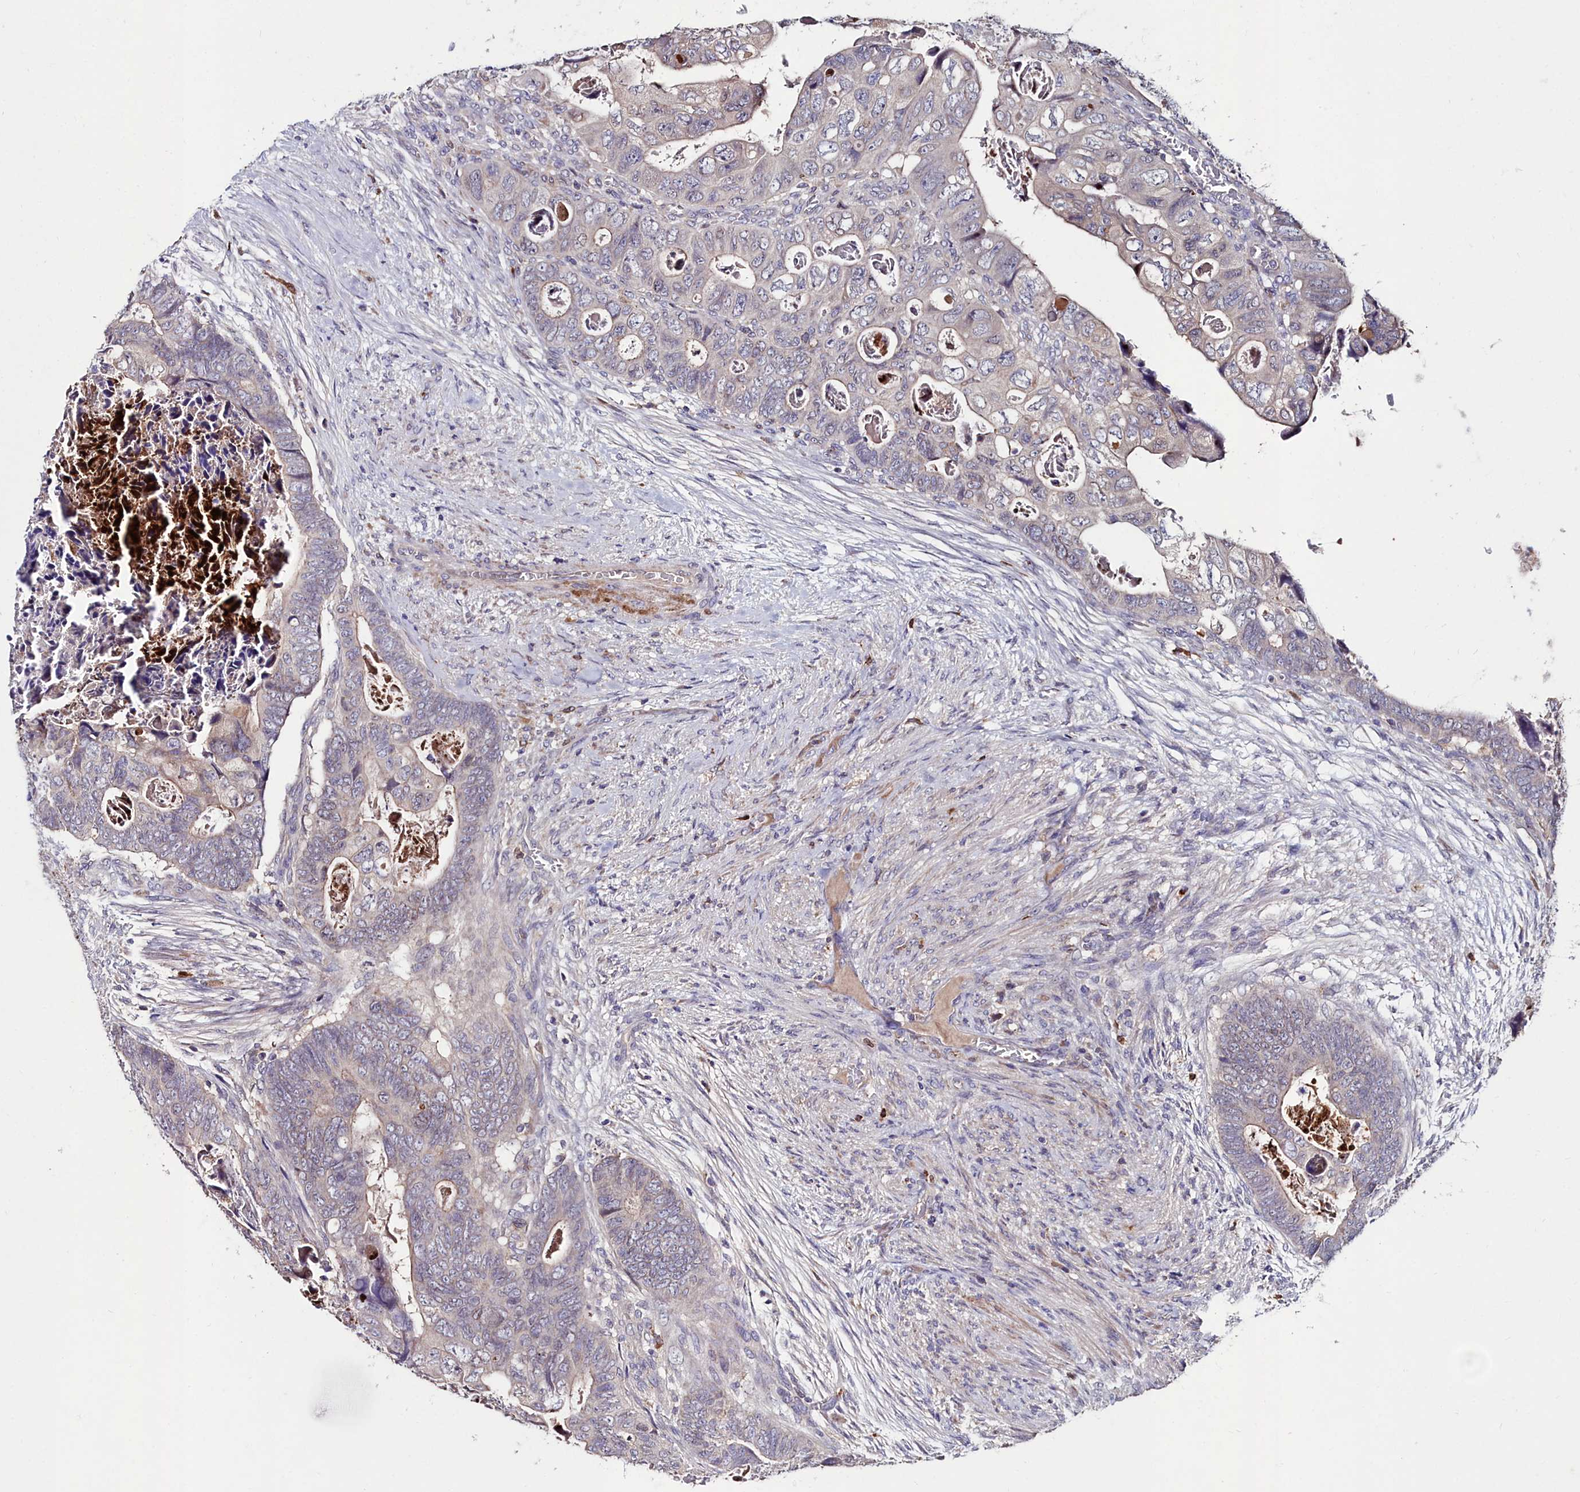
{"staining": {"intensity": "negative", "quantity": "none", "location": "none"}, "tissue": "colorectal cancer", "cell_type": "Tumor cells", "image_type": "cancer", "snomed": [{"axis": "morphology", "description": "Adenocarcinoma, NOS"}, {"axis": "topography", "description": "Rectum"}], "caption": "Colorectal adenocarcinoma was stained to show a protein in brown. There is no significant positivity in tumor cells.", "gene": "AMBRA1", "patient": {"sex": "female", "age": 78}}